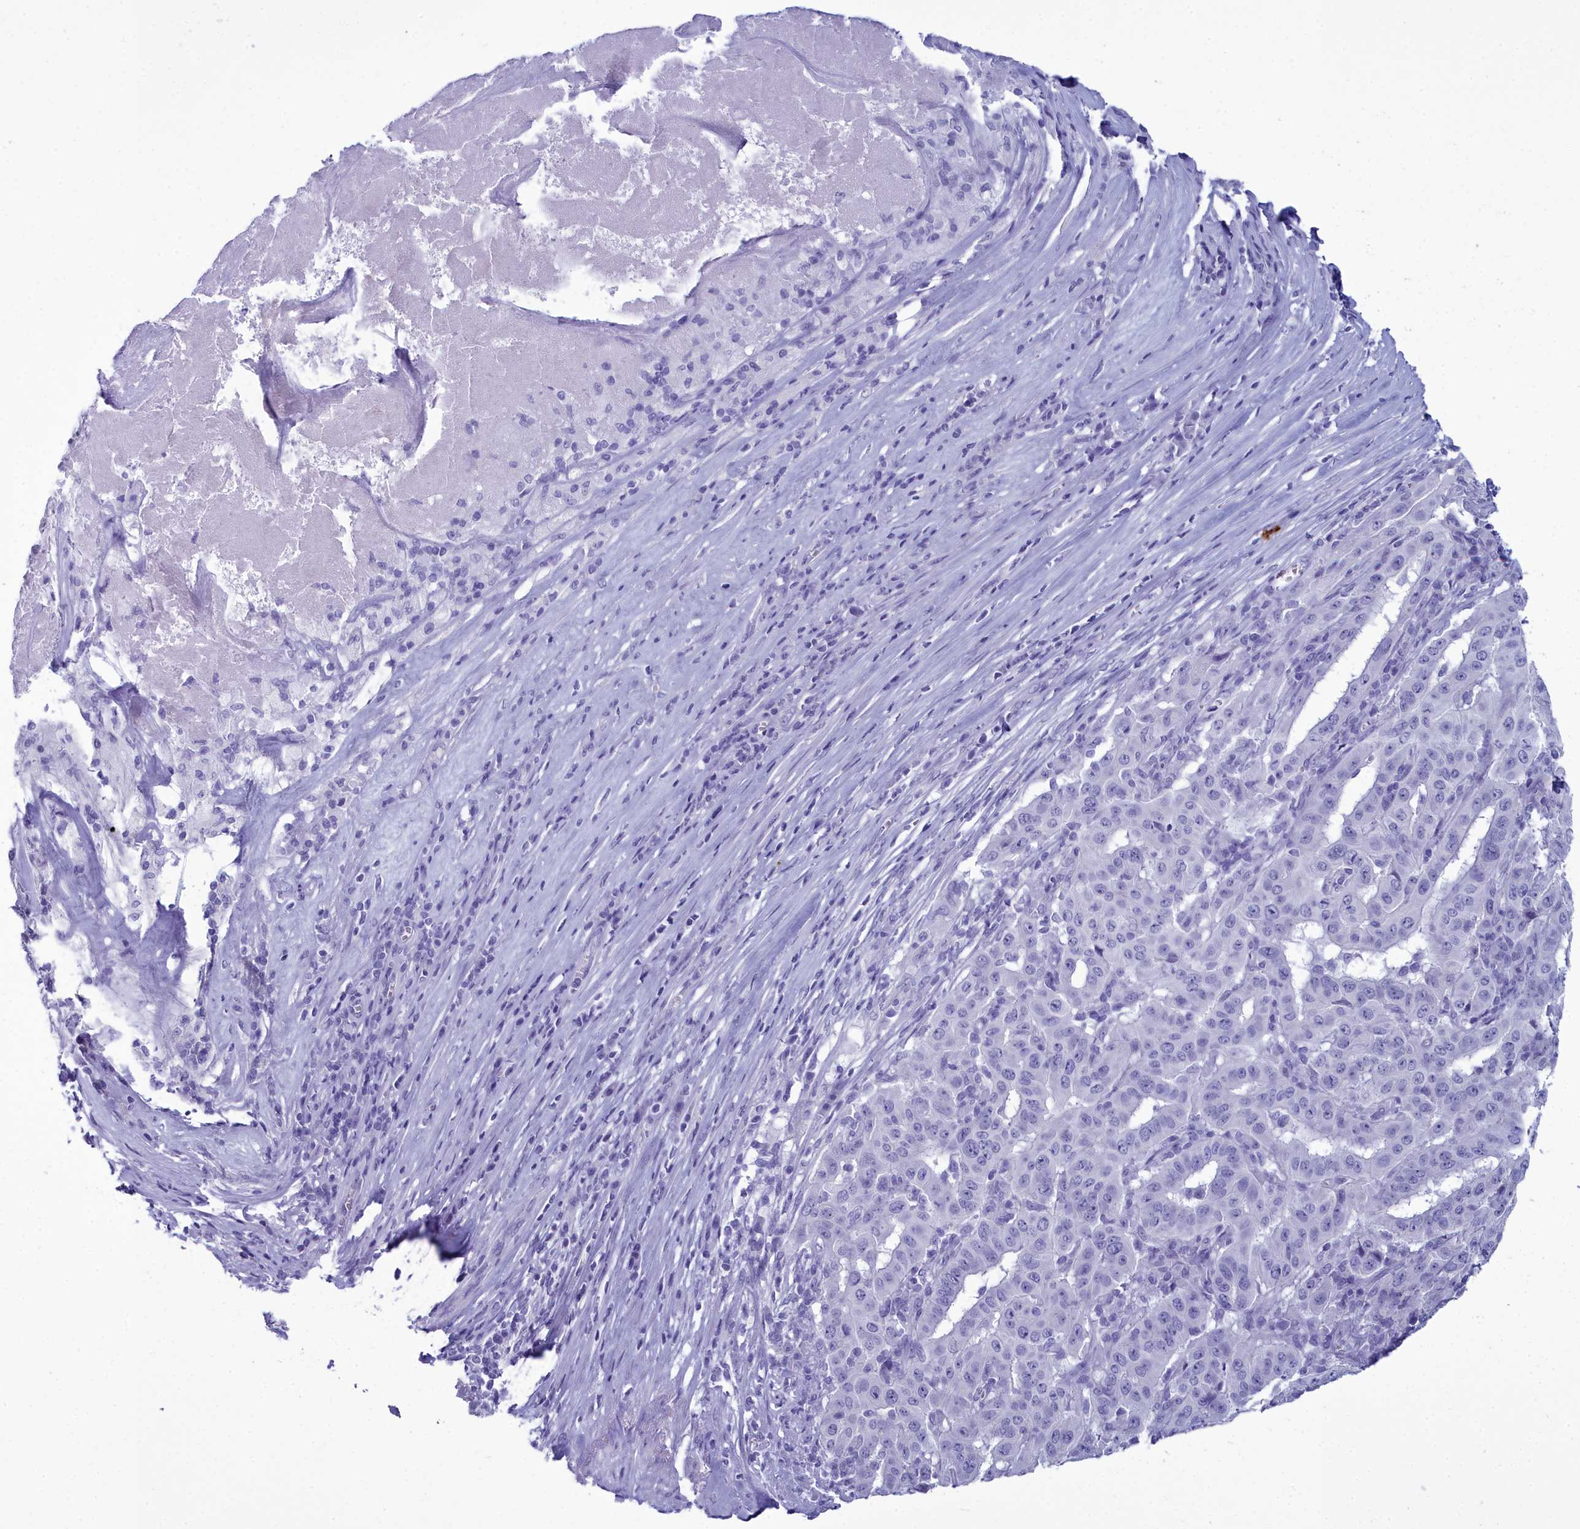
{"staining": {"intensity": "negative", "quantity": "none", "location": "none"}, "tissue": "pancreatic cancer", "cell_type": "Tumor cells", "image_type": "cancer", "snomed": [{"axis": "morphology", "description": "Adenocarcinoma, NOS"}, {"axis": "topography", "description": "Pancreas"}], "caption": "IHC image of human pancreatic adenocarcinoma stained for a protein (brown), which shows no staining in tumor cells.", "gene": "MAP6", "patient": {"sex": "male", "age": 63}}